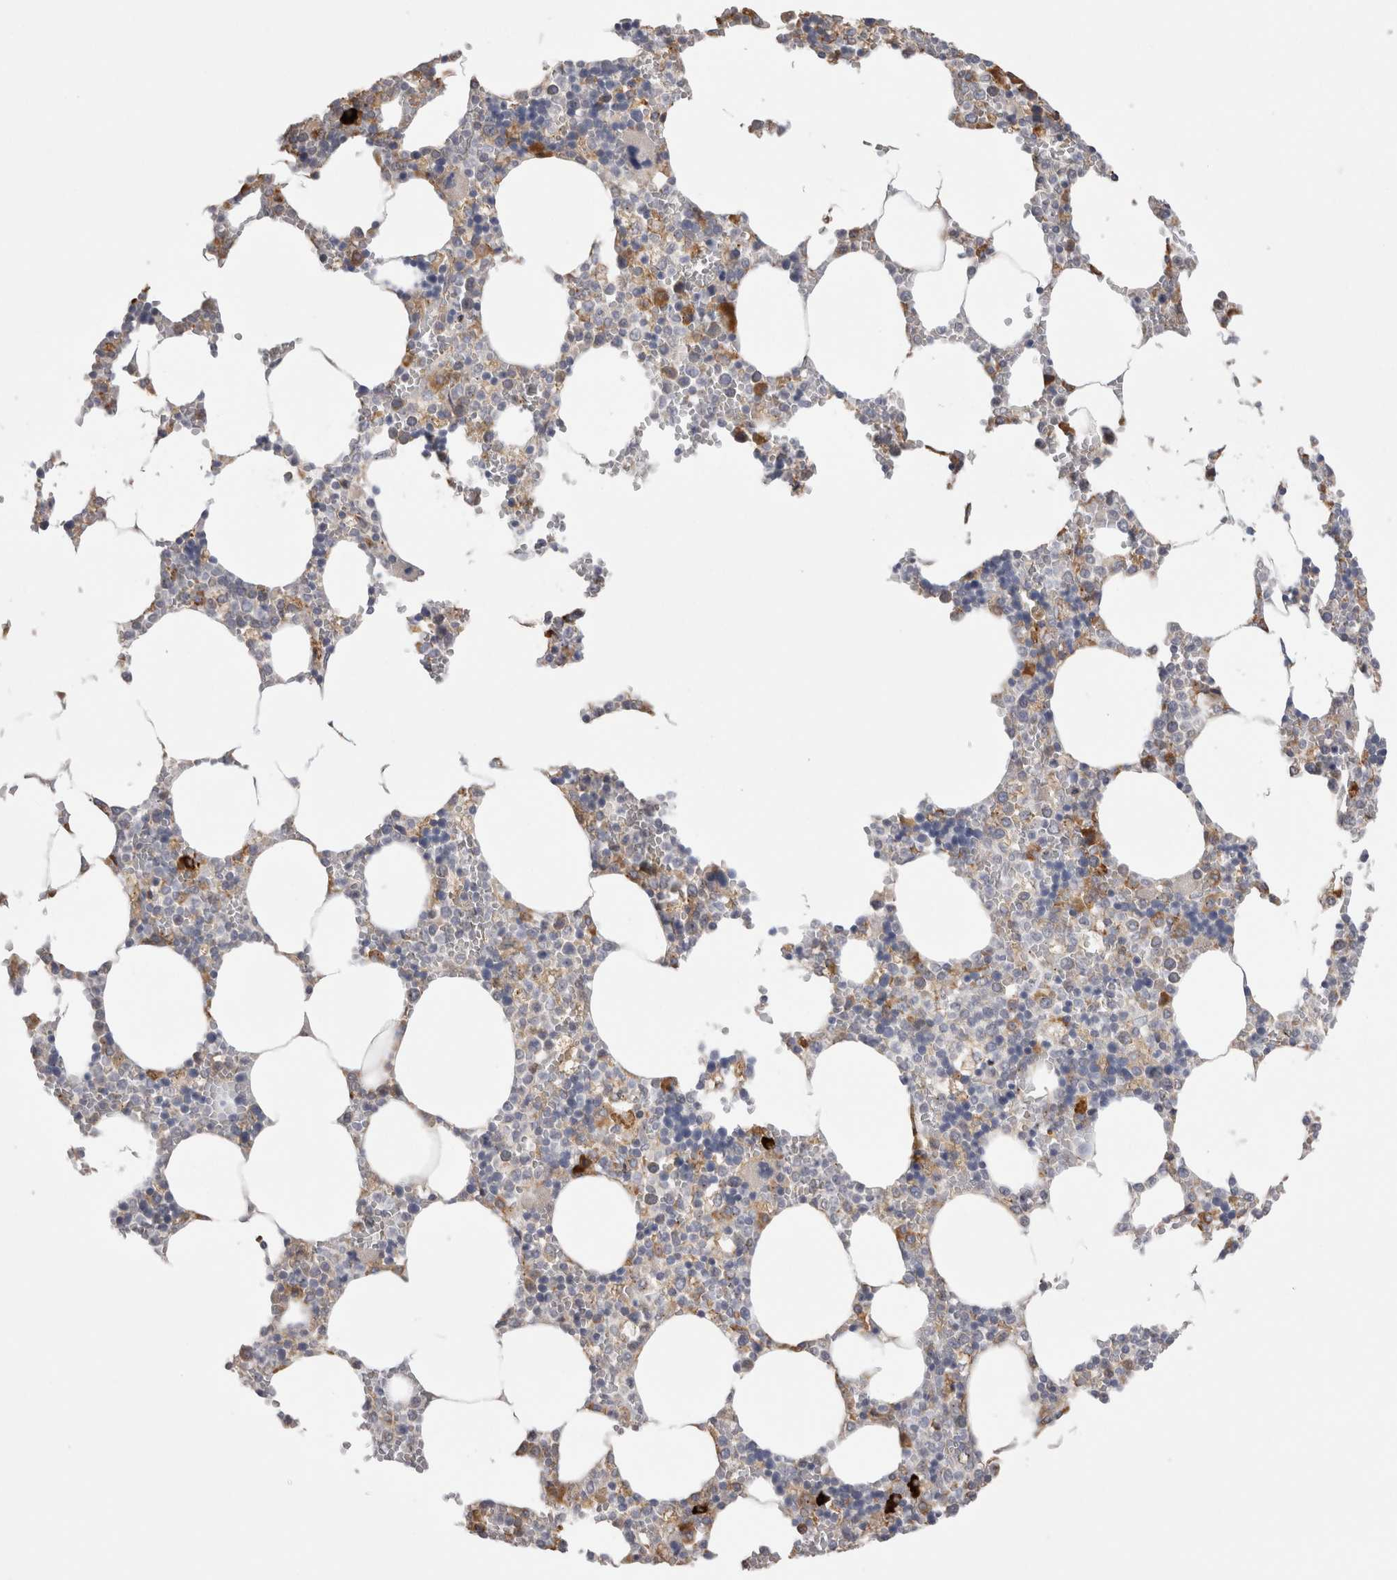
{"staining": {"intensity": "moderate", "quantity": "<25%", "location": "cytoplasmic/membranous"}, "tissue": "bone marrow", "cell_type": "Hematopoietic cells", "image_type": "normal", "snomed": [{"axis": "morphology", "description": "Normal tissue, NOS"}, {"axis": "topography", "description": "Bone marrow"}], "caption": "Immunohistochemical staining of unremarkable human bone marrow shows moderate cytoplasmic/membranous protein expression in about <25% of hematopoietic cells.", "gene": "ZNF341", "patient": {"sex": "male", "age": 70}}